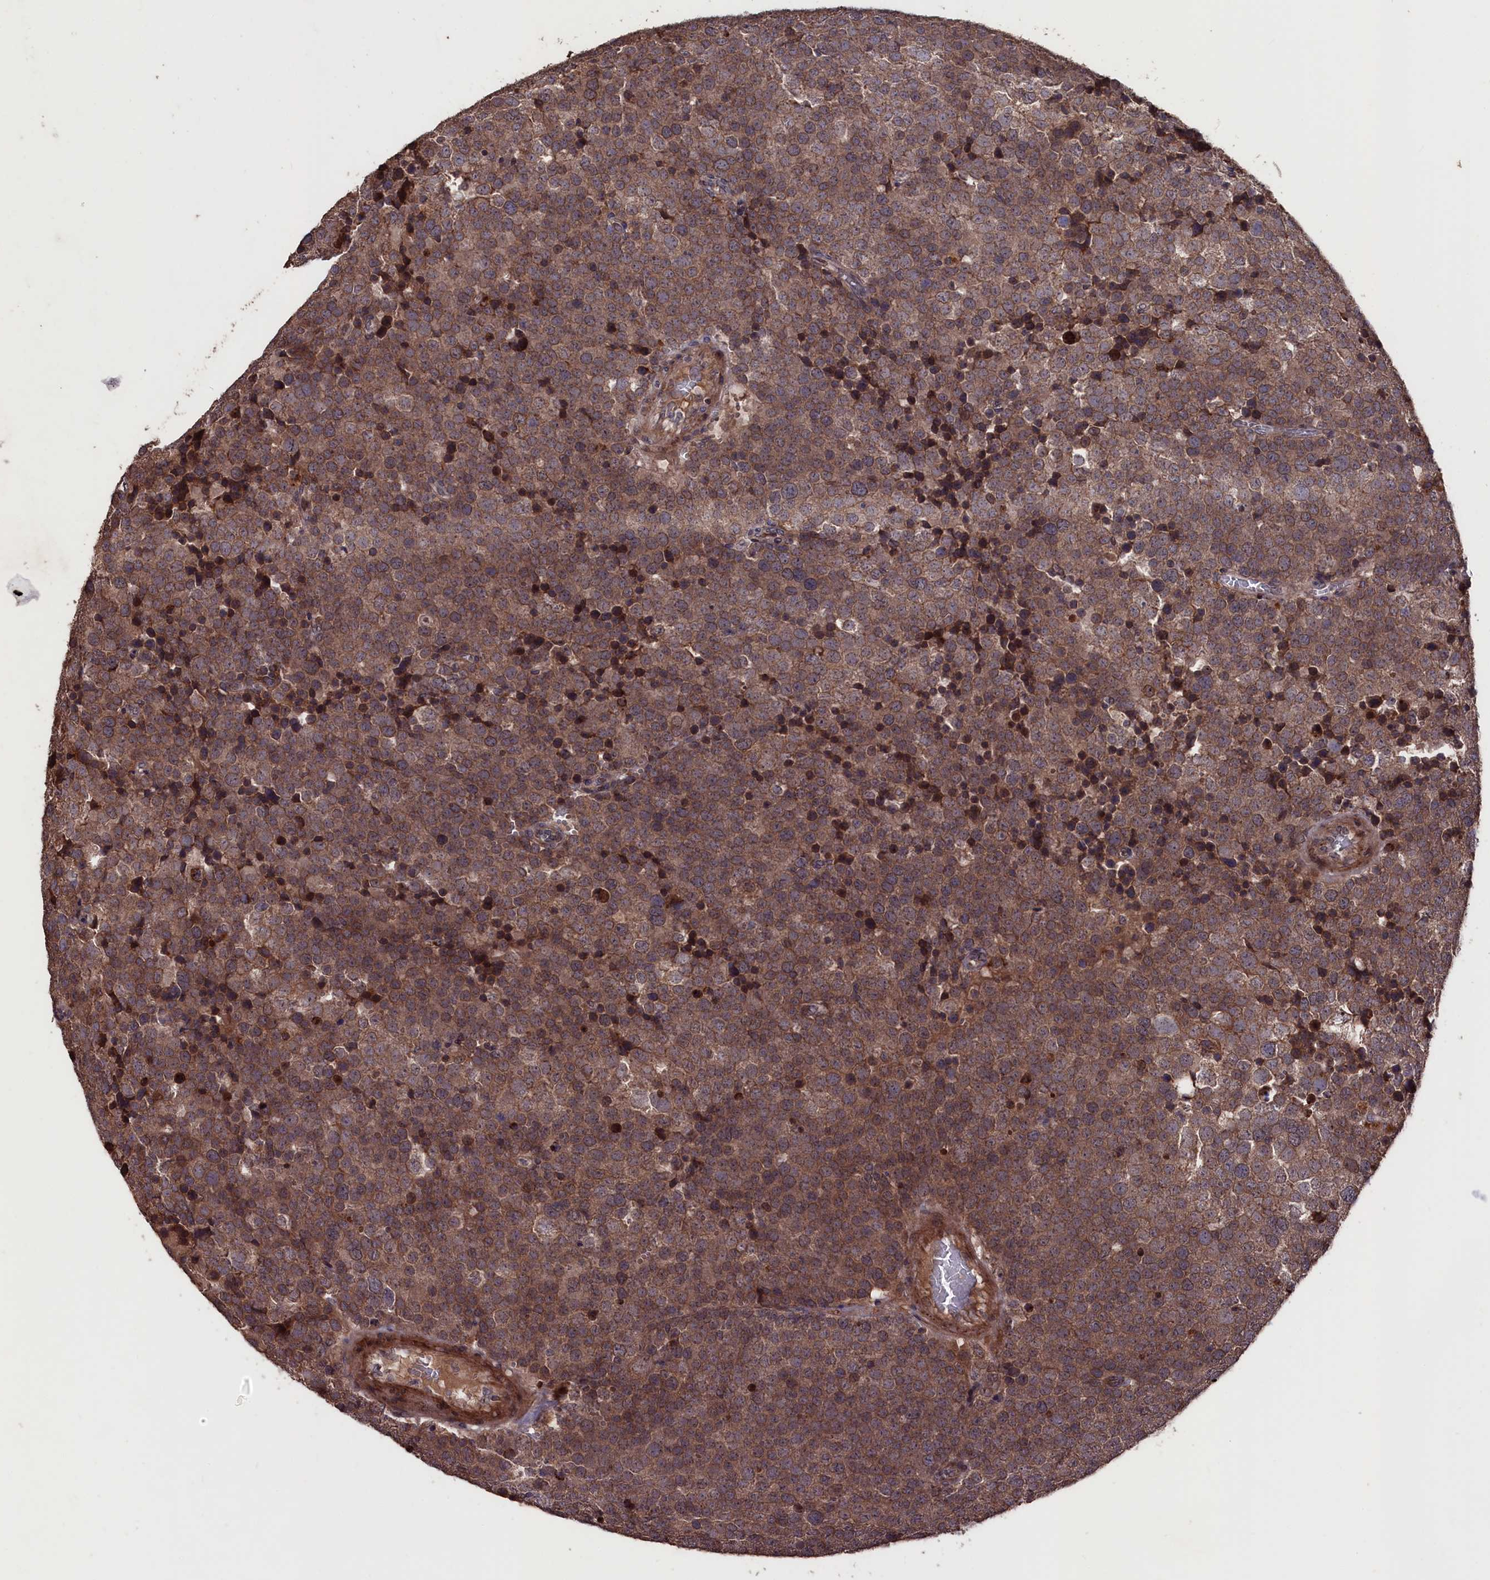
{"staining": {"intensity": "moderate", "quantity": ">75%", "location": "cytoplasmic/membranous"}, "tissue": "testis cancer", "cell_type": "Tumor cells", "image_type": "cancer", "snomed": [{"axis": "morphology", "description": "Seminoma, NOS"}, {"axis": "topography", "description": "Testis"}], "caption": "Immunohistochemical staining of seminoma (testis) displays medium levels of moderate cytoplasmic/membranous expression in about >75% of tumor cells. Immunohistochemistry (ihc) stains the protein of interest in brown and the nuclei are stained blue.", "gene": "MYO1H", "patient": {"sex": "male", "age": 71}}